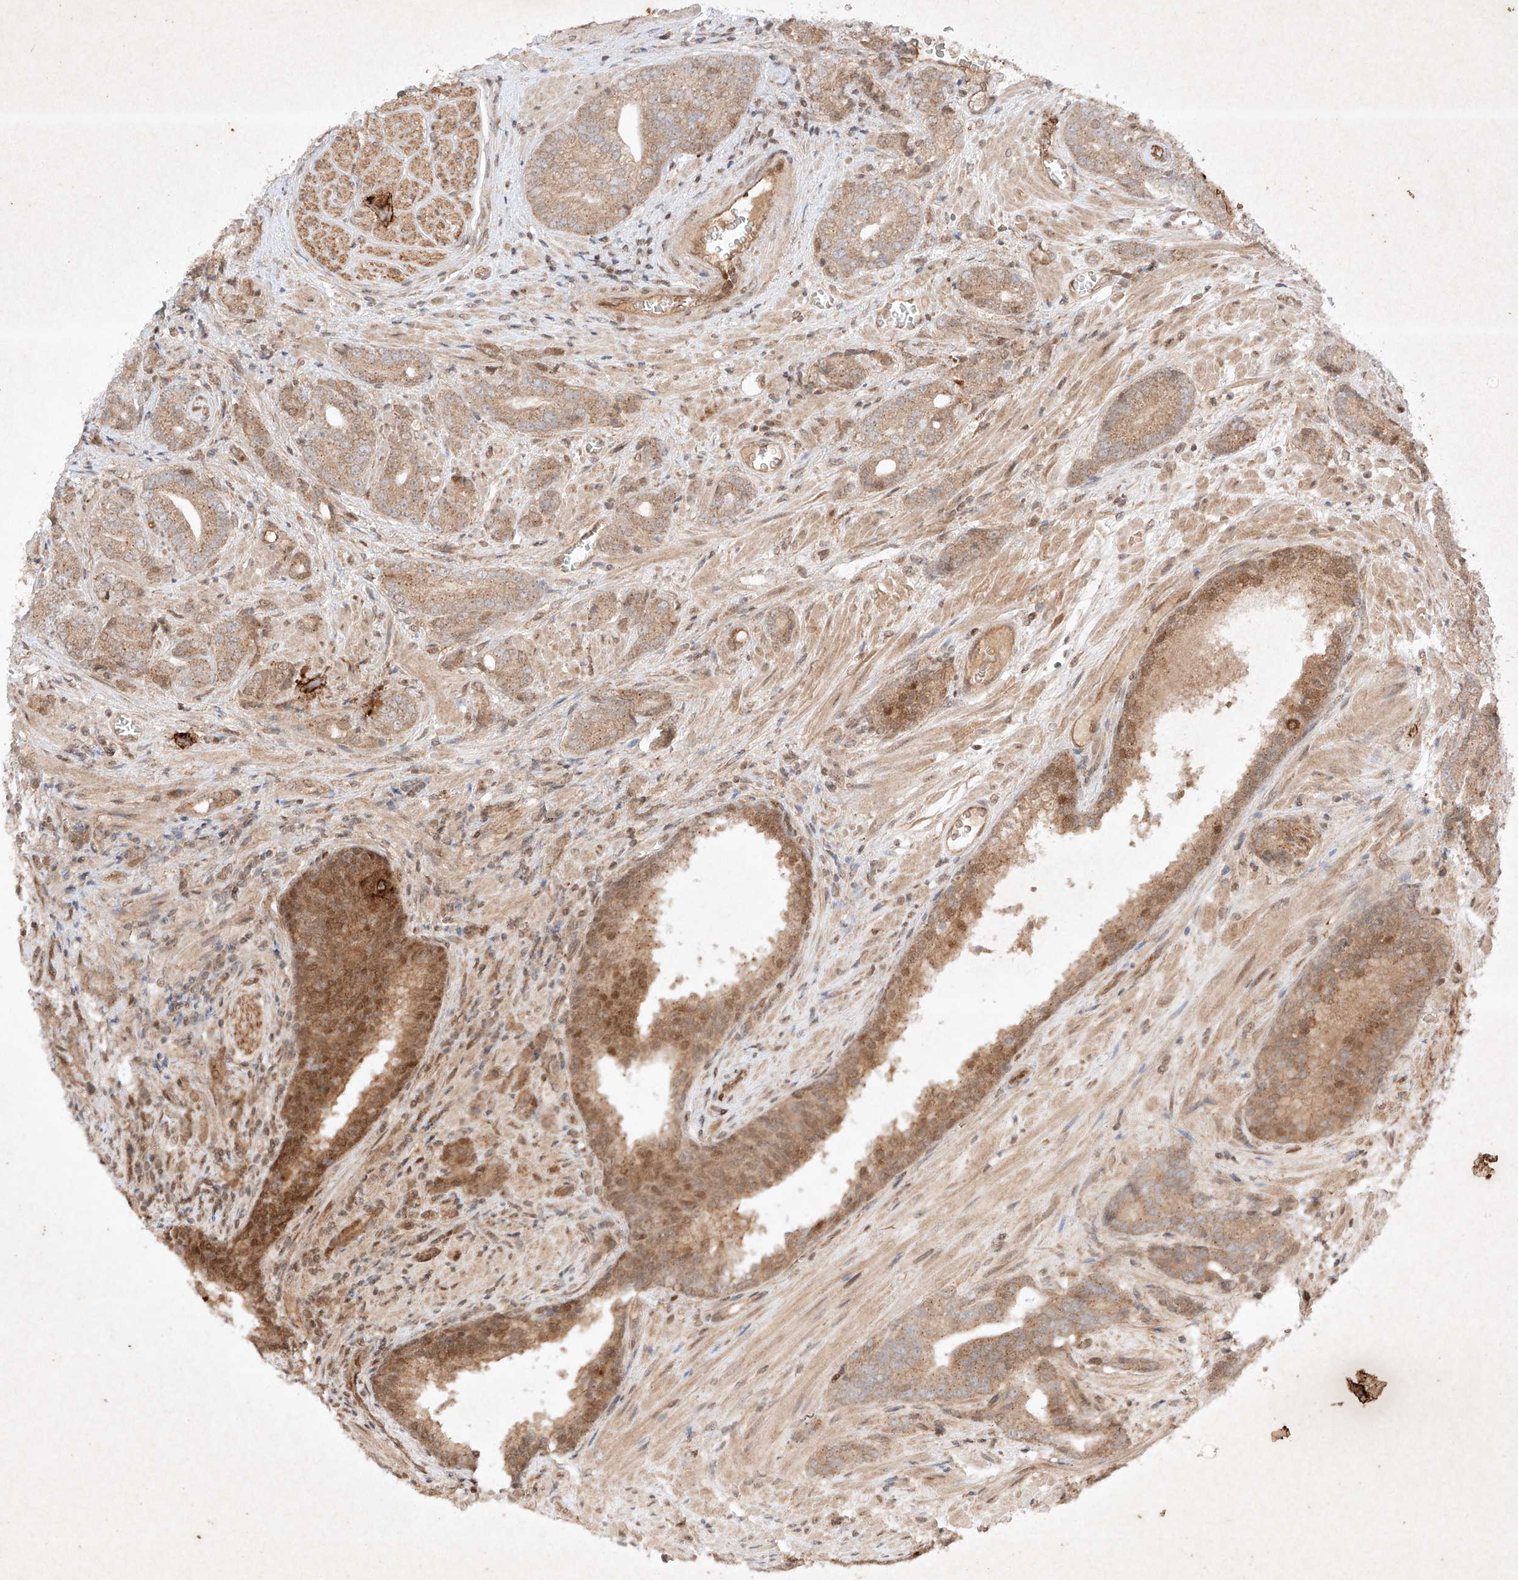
{"staining": {"intensity": "moderate", "quantity": ">75%", "location": "cytoplasmic/membranous,nuclear"}, "tissue": "prostate cancer", "cell_type": "Tumor cells", "image_type": "cancer", "snomed": [{"axis": "morphology", "description": "Adenocarcinoma, High grade"}, {"axis": "topography", "description": "Prostate"}], "caption": "Protein positivity by IHC reveals moderate cytoplasmic/membranous and nuclear positivity in about >75% of tumor cells in high-grade adenocarcinoma (prostate).", "gene": "RNF31", "patient": {"sex": "male", "age": 57}}